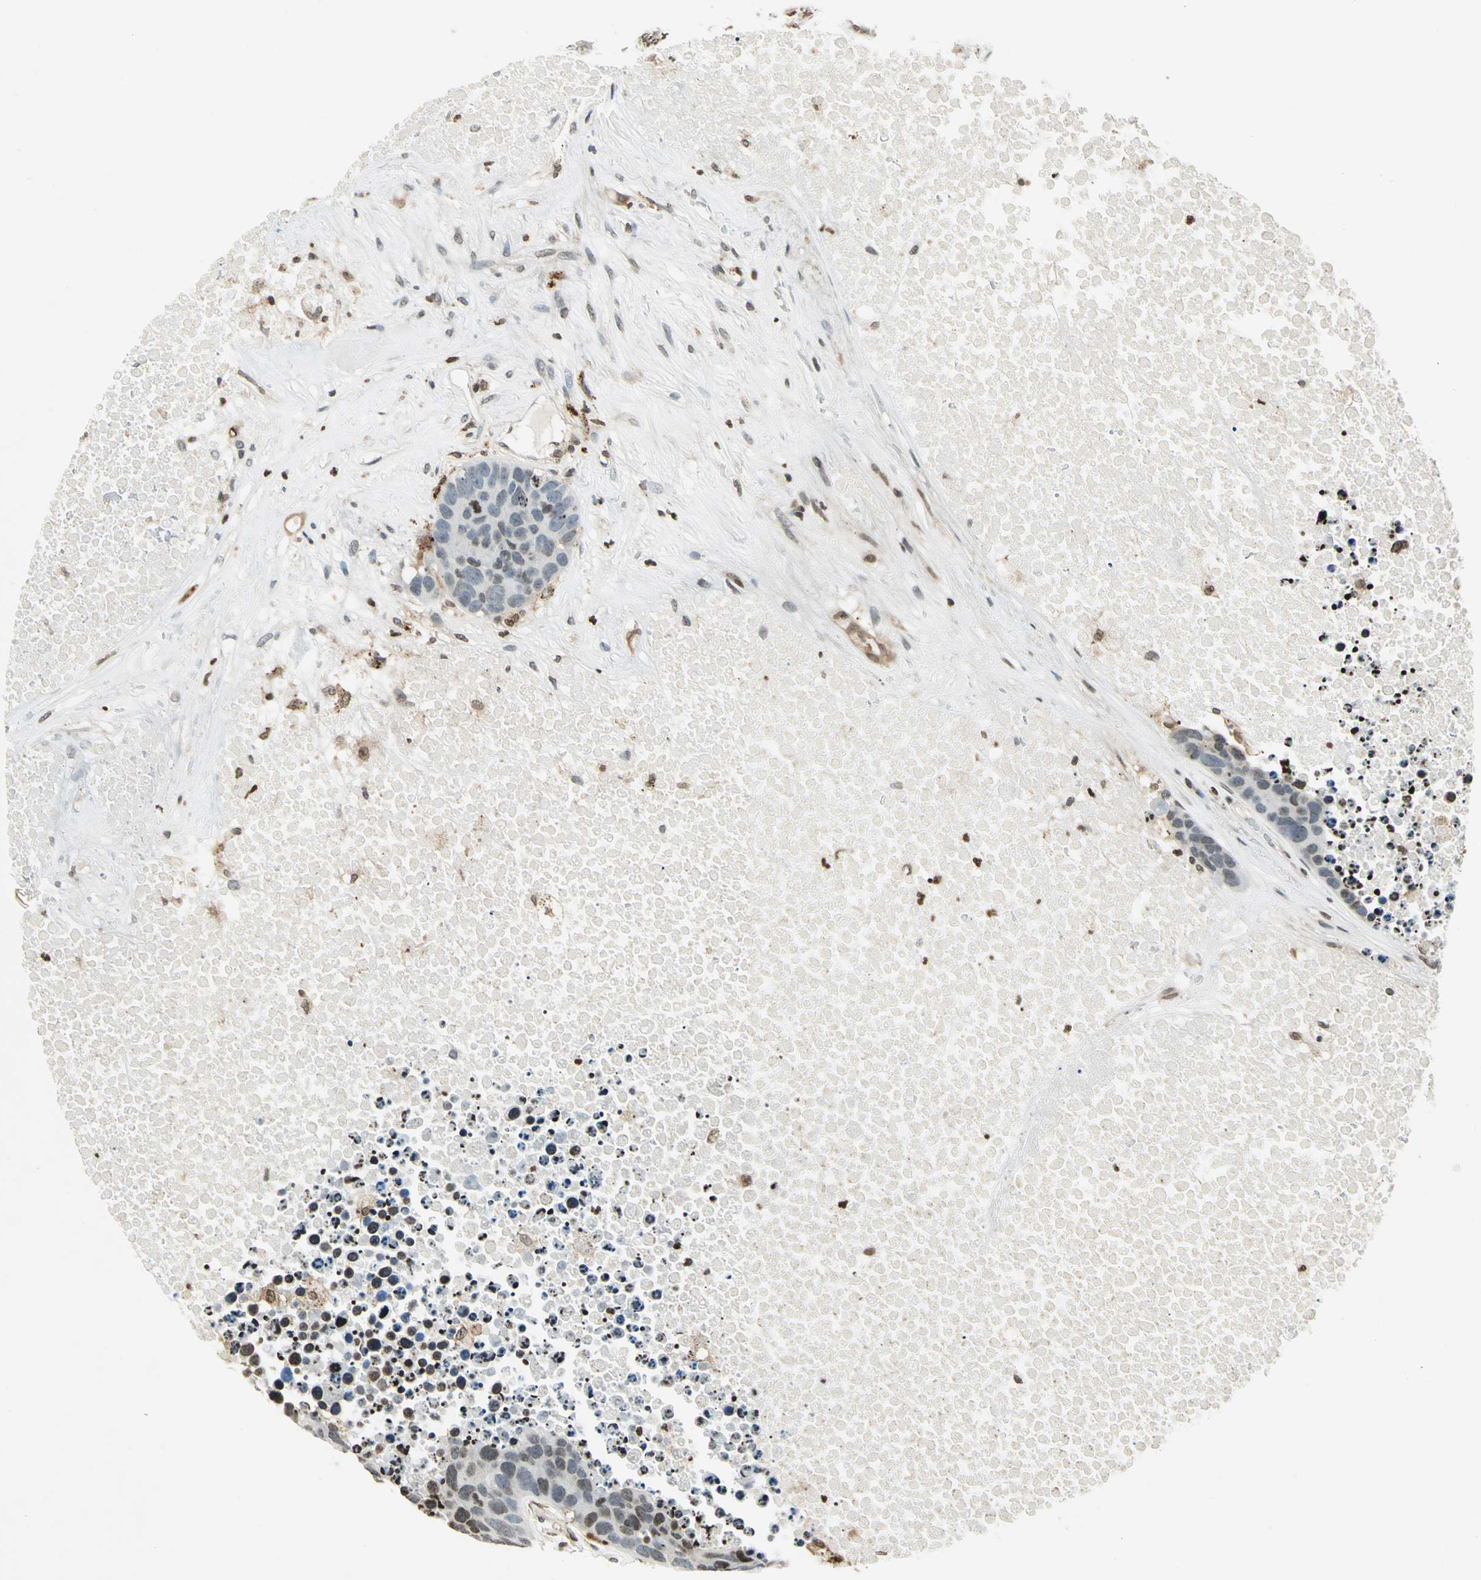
{"staining": {"intensity": "weak", "quantity": "25%-75%", "location": "cytoplasmic/membranous,nuclear"}, "tissue": "carcinoid", "cell_type": "Tumor cells", "image_type": "cancer", "snomed": [{"axis": "morphology", "description": "Carcinoid, malignant, NOS"}, {"axis": "topography", "description": "Lung"}], "caption": "Immunohistochemistry image of carcinoid stained for a protein (brown), which displays low levels of weak cytoplasmic/membranous and nuclear expression in about 25%-75% of tumor cells.", "gene": "LGALS3", "patient": {"sex": "male", "age": 60}}